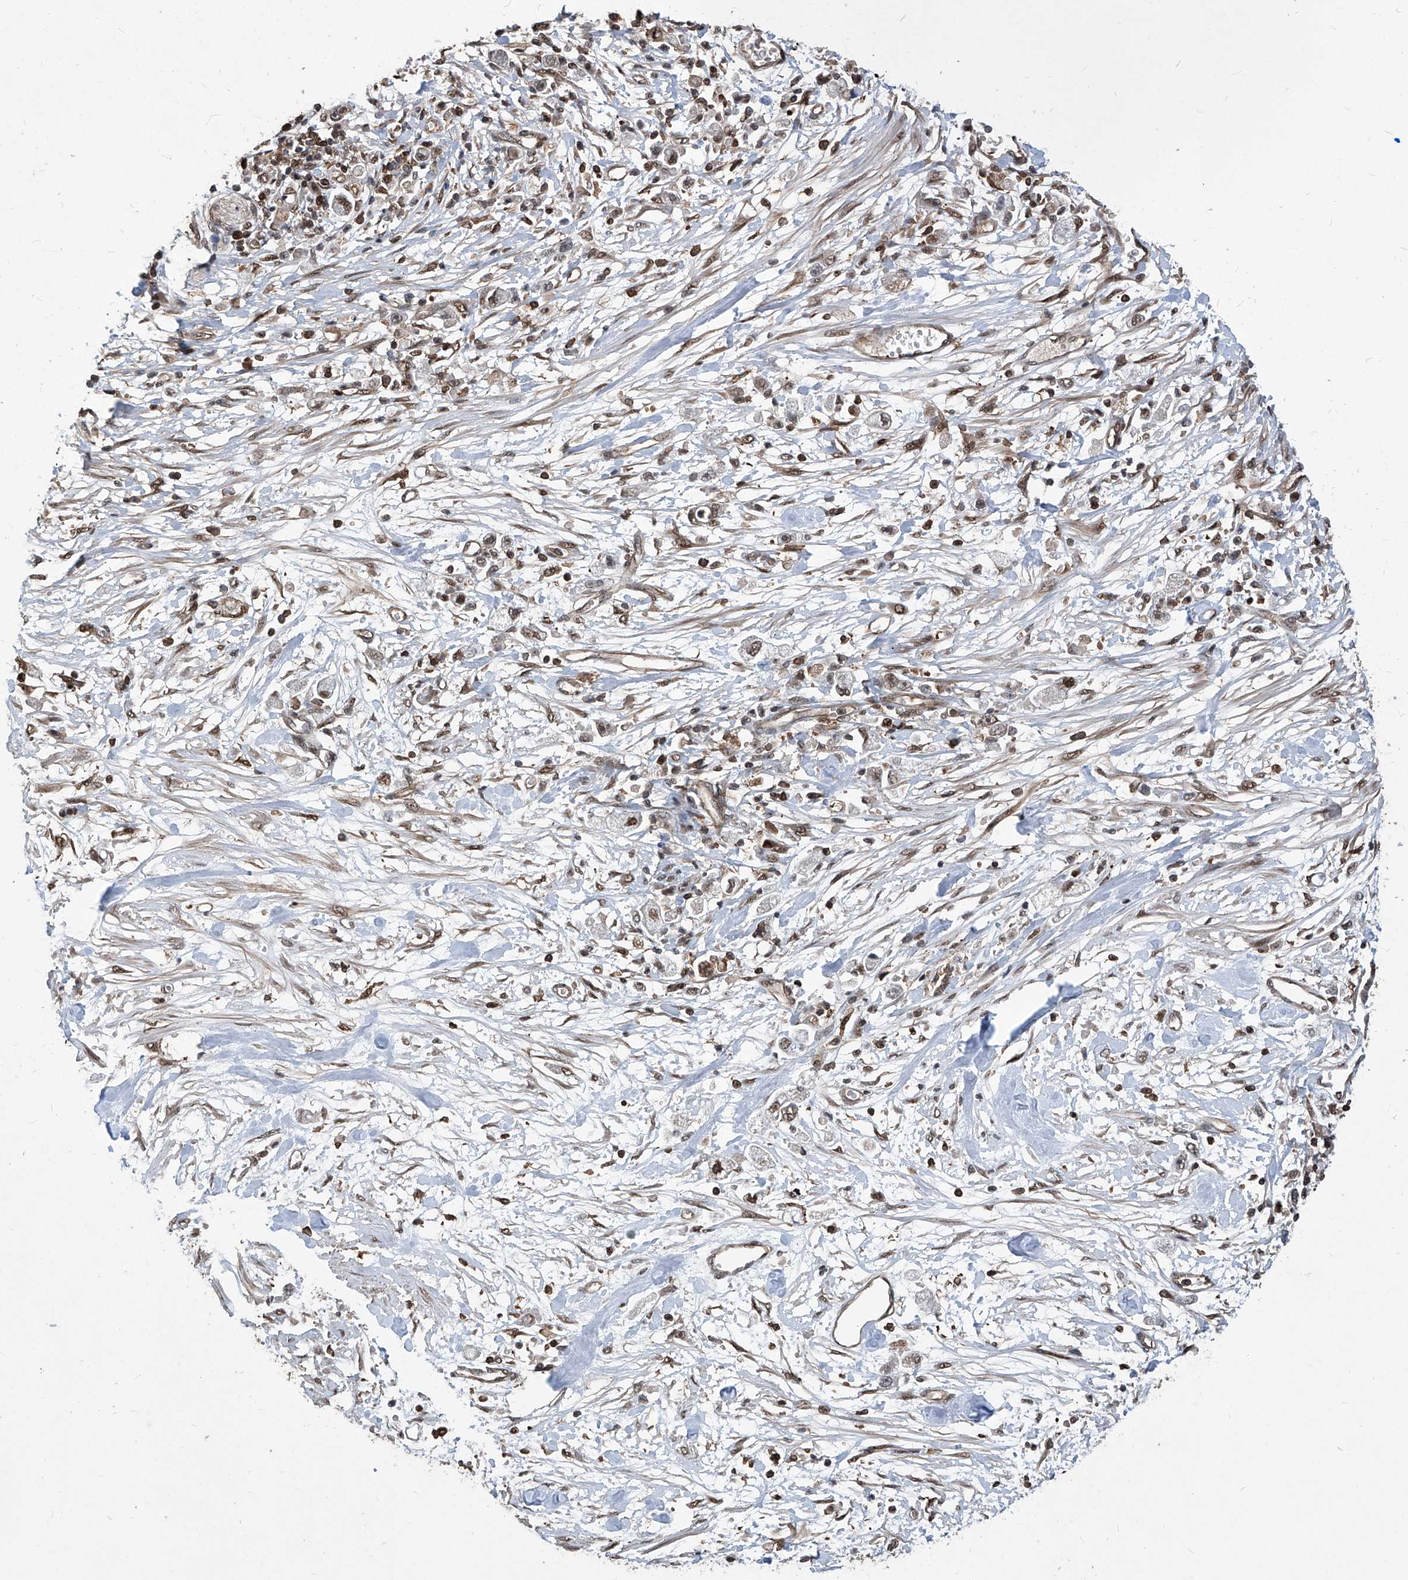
{"staining": {"intensity": "moderate", "quantity": "25%-75%", "location": "nuclear"}, "tissue": "stomach cancer", "cell_type": "Tumor cells", "image_type": "cancer", "snomed": [{"axis": "morphology", "description": "Adenocarcinoma, NOS"}, {"axis": "topography", "description": "Stomach"}], "caption": "Moderate nuclear positivity is present in approximately 25%-75% of tumor cells in stomach cancer.", "gene": "PSMB1", "patient": {"sex": "female", "age": 59}}